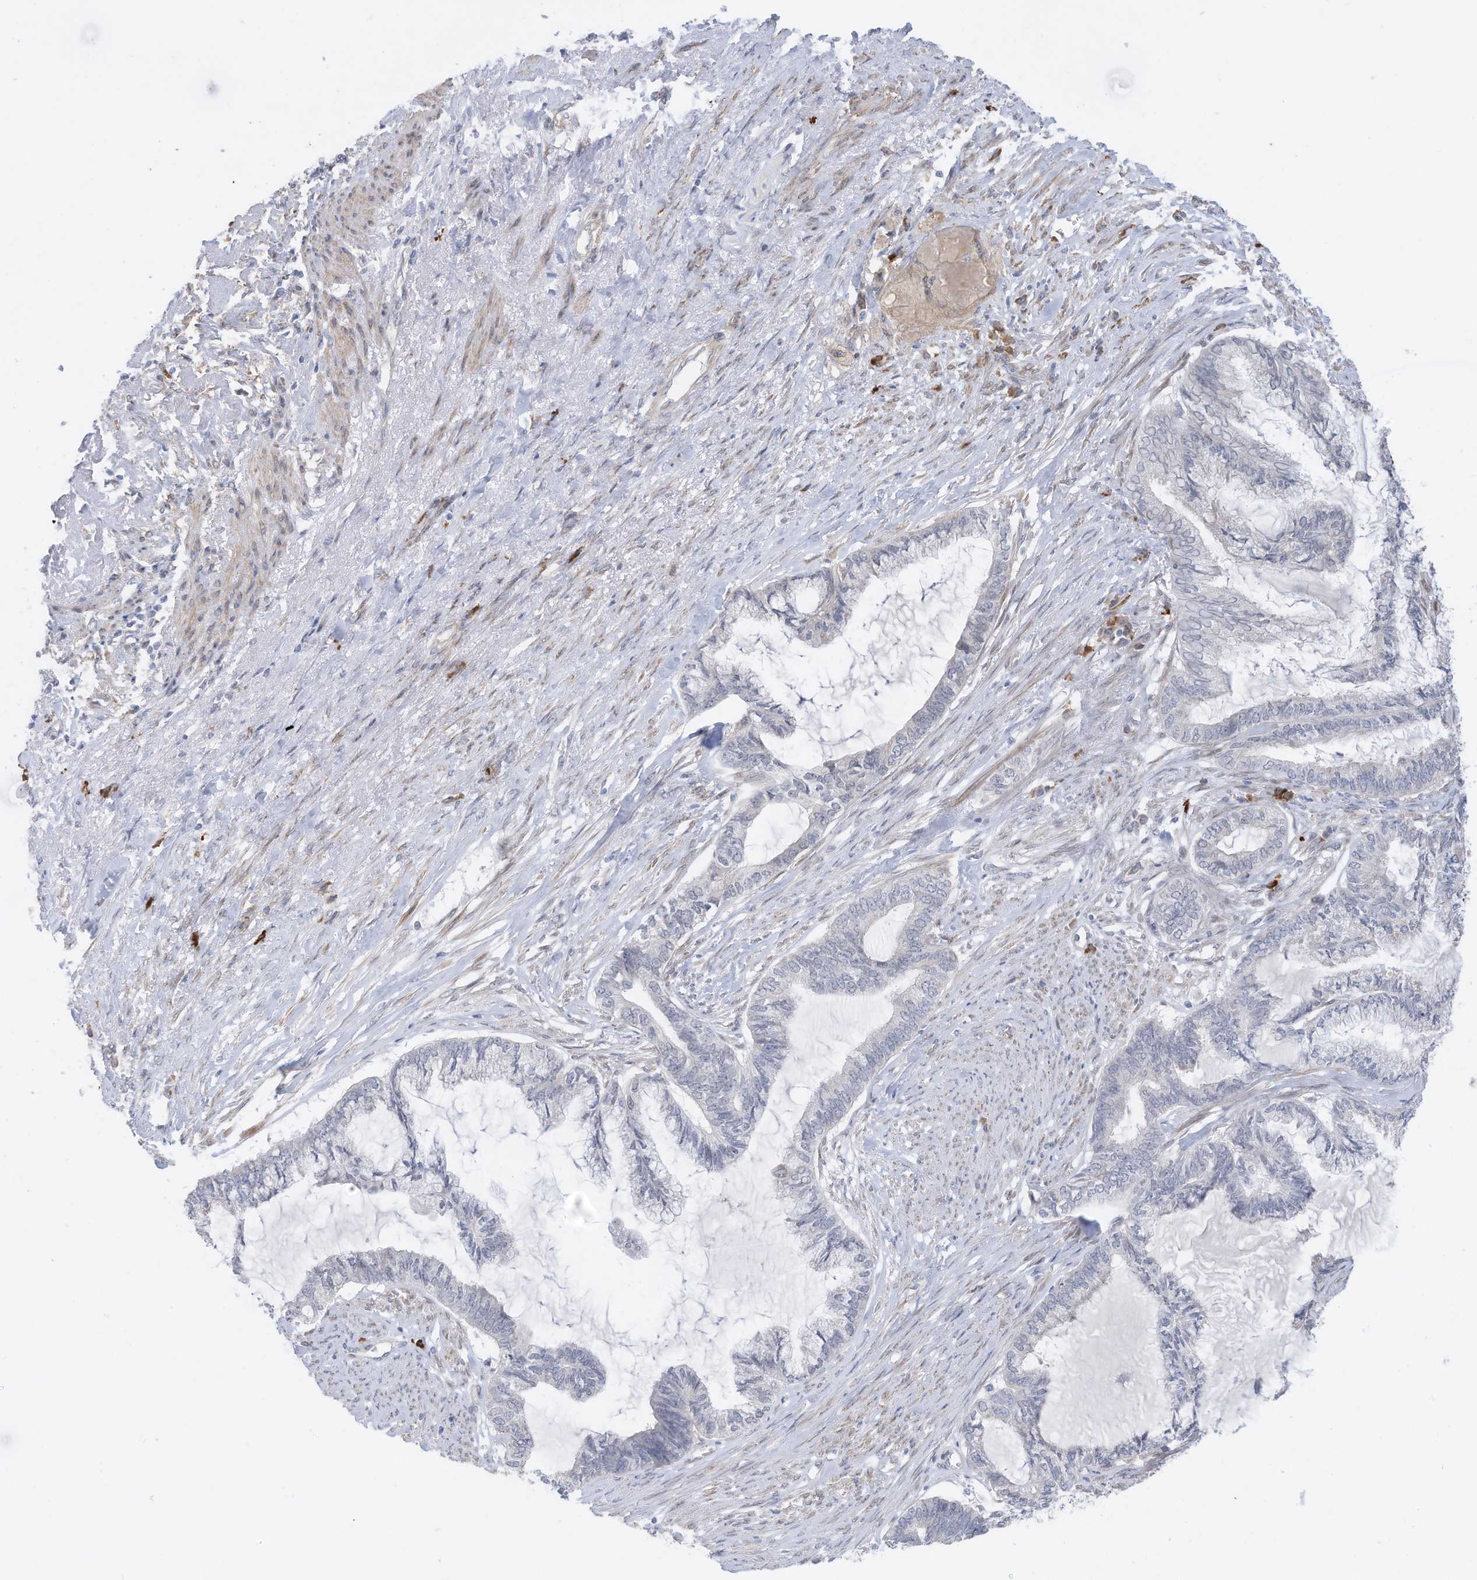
{"staining": {"intensity": "negative", "quantity": "none", "location": "none"}, "tissue": "endometrial cancer", "cell_type": "Tumor cells", "image_type": "cancer", "snomed": [{"axis": "morphology", "description": "Adenocarcinoma, NOS"}, {"axis": "topography", "description": "Endometrium"}], "caption": "Tumor cells are negative for protein expression in human endometrial adenocarcinoma.", "gene": "ZNF292", "patient": {"sex": "female", "age": 86}}